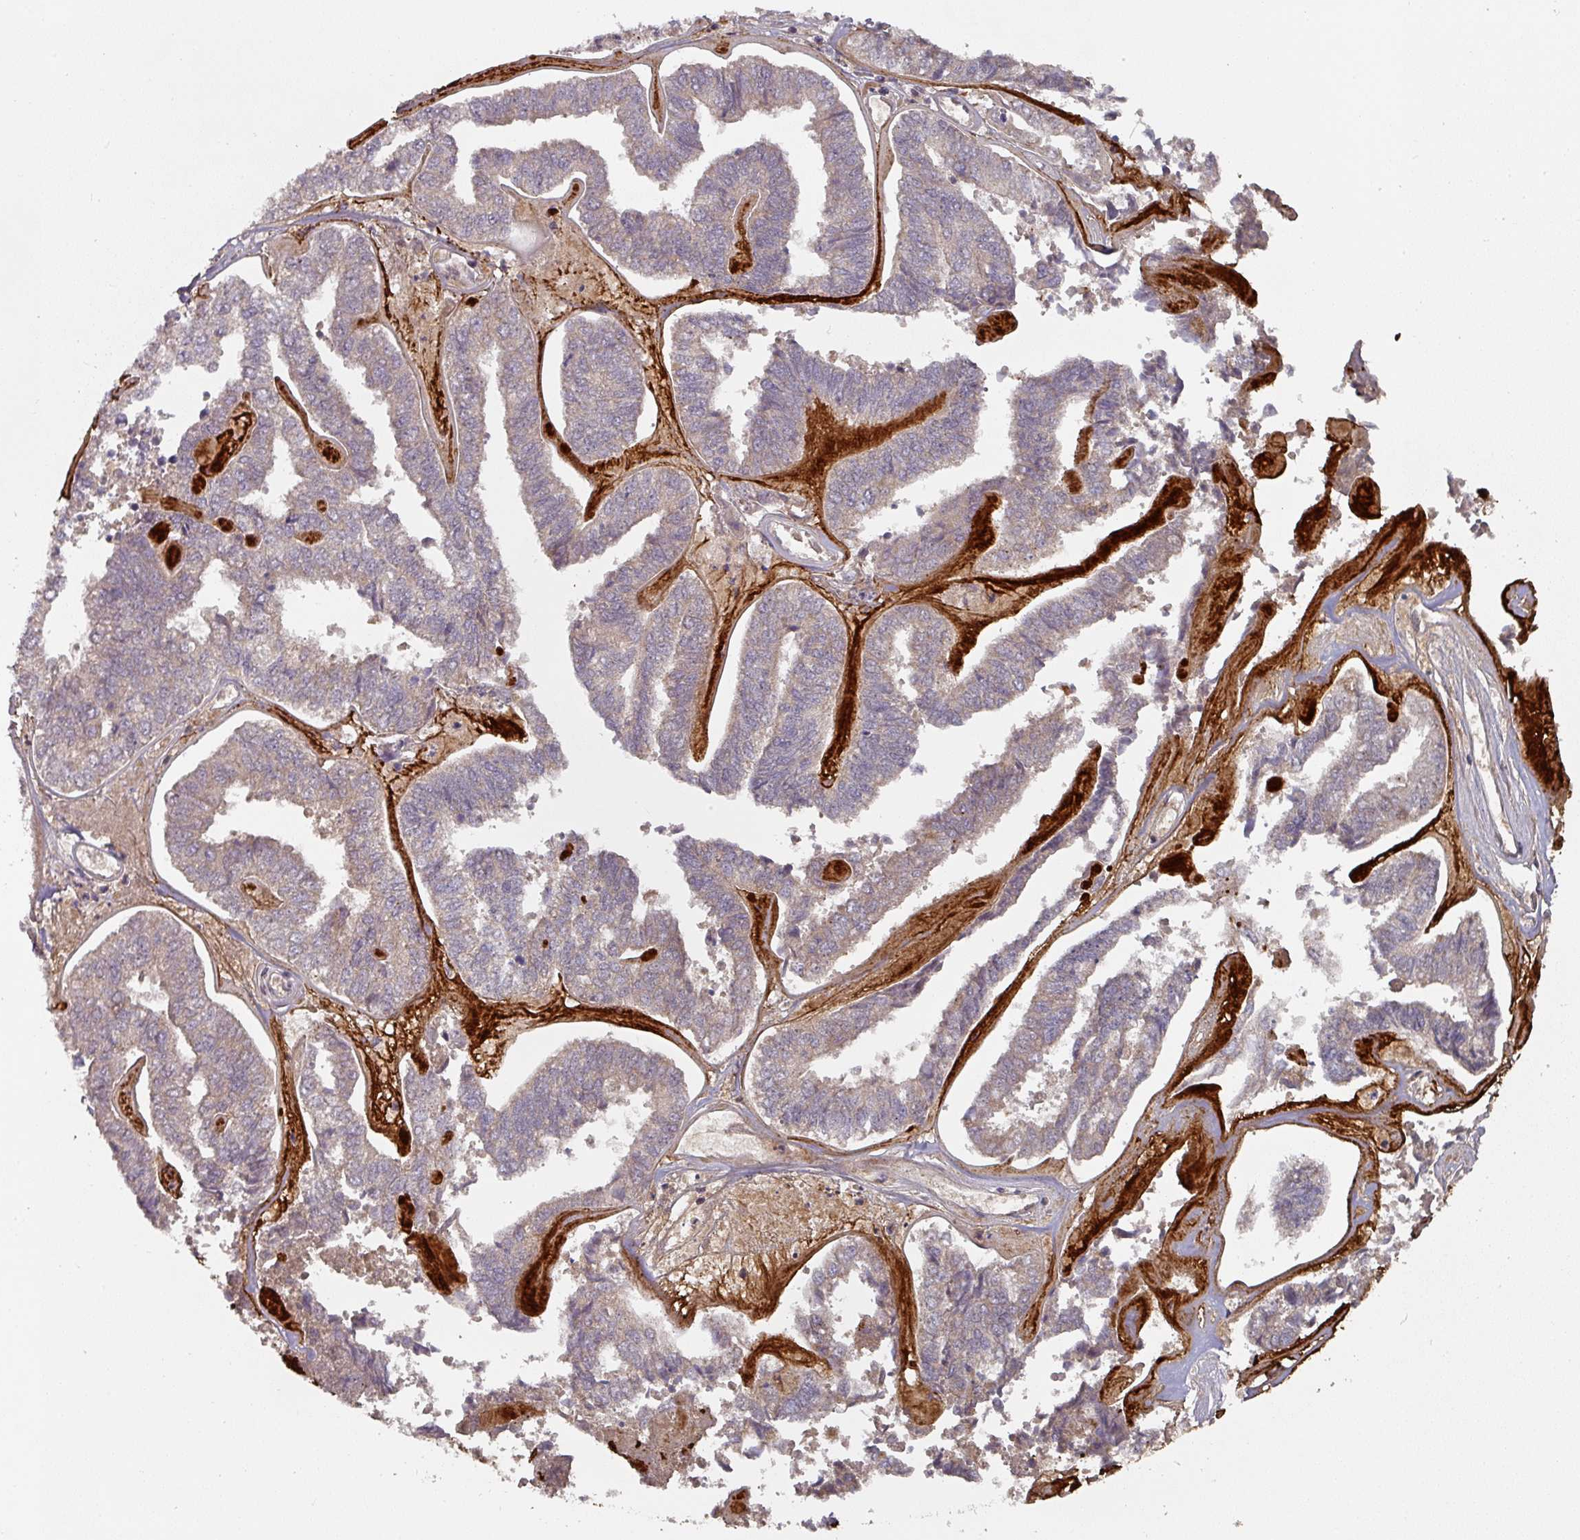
{"staining": {"intensity": "weak", "quantity": "<25%", "location": "cytoplasmic/membranous"}, "tissue": "endometrial cancer", "cell_type": "Tumor cells", "image_type": "cancer", "snomed": [{"axis": "morphology", "description": "Adenocarcinoma, NOS"}, {"axis": "topography", "description": "Endometrium"}], "caption": "There is no significant expression in tumor cells of adenocarcinoma (endometrial).", "gene": "DNAJC7", "patient": {"sex": "female", "age": 73}}